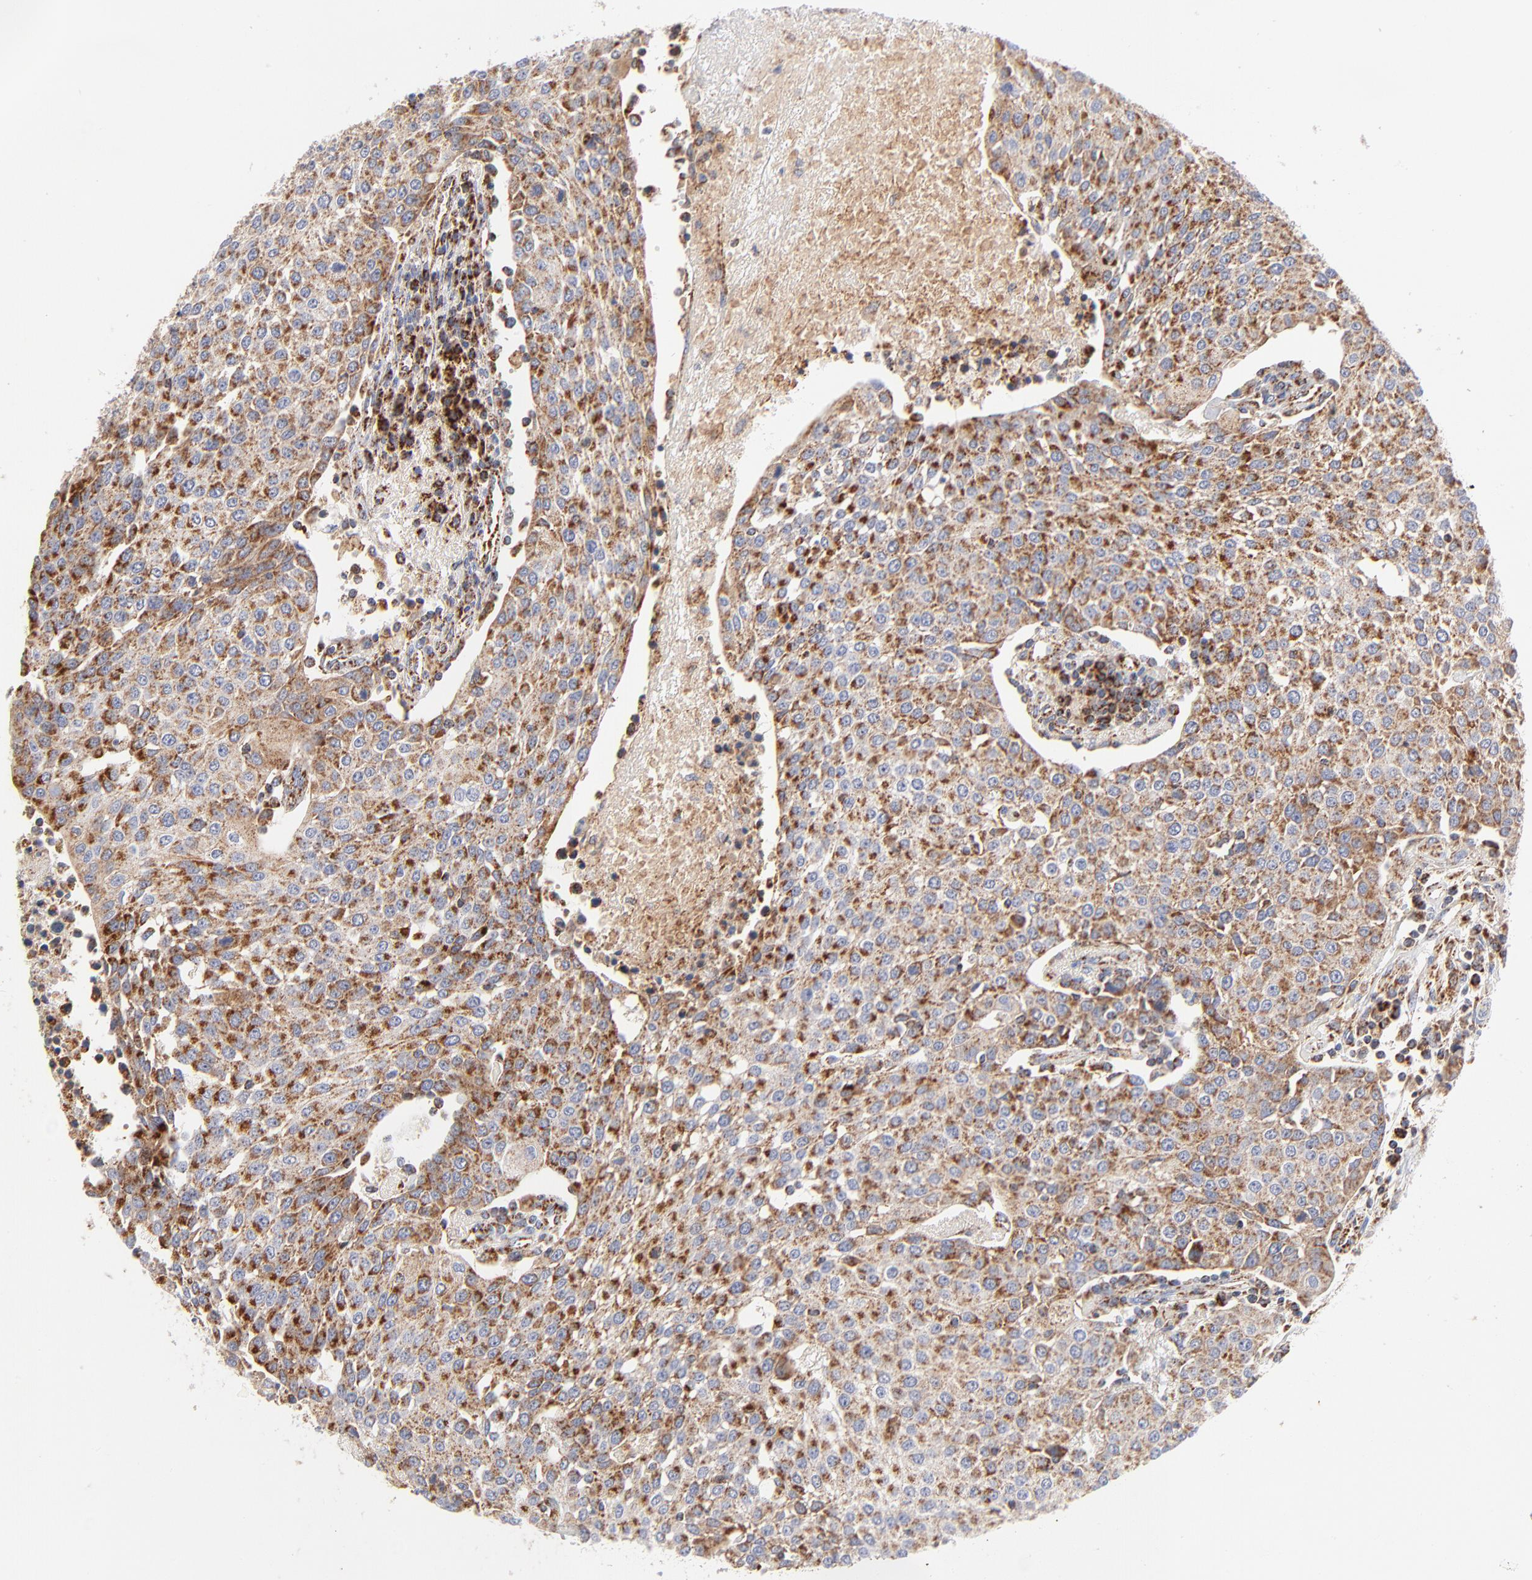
{"staining": {"intensity": "moderate", "quantity": ">75%", "location": "cytoplasmic/membranous"}, "tissue": "urothelial cancer", "cell_type": "Tumor cells", "image_type": "cancer", "snomed": [{"axis": "morphology", "description": "Urothelial carcinoma, High grade"}, {"axis": "topography", "description": "Urinary bladder"}], "caption": "IHC (DAB) staining of high-grade urothelial carcinoma exhibits moderate cytoplasmic/membranous protein expression in approximately >75% of tumor cells. The staining is performed using DAB brown chromogen to label protein expression. The nuclei are counter-stained blue using hematoxylin.", "gene": "DLAT", "patient": {"sex": "female", "age": 85}}